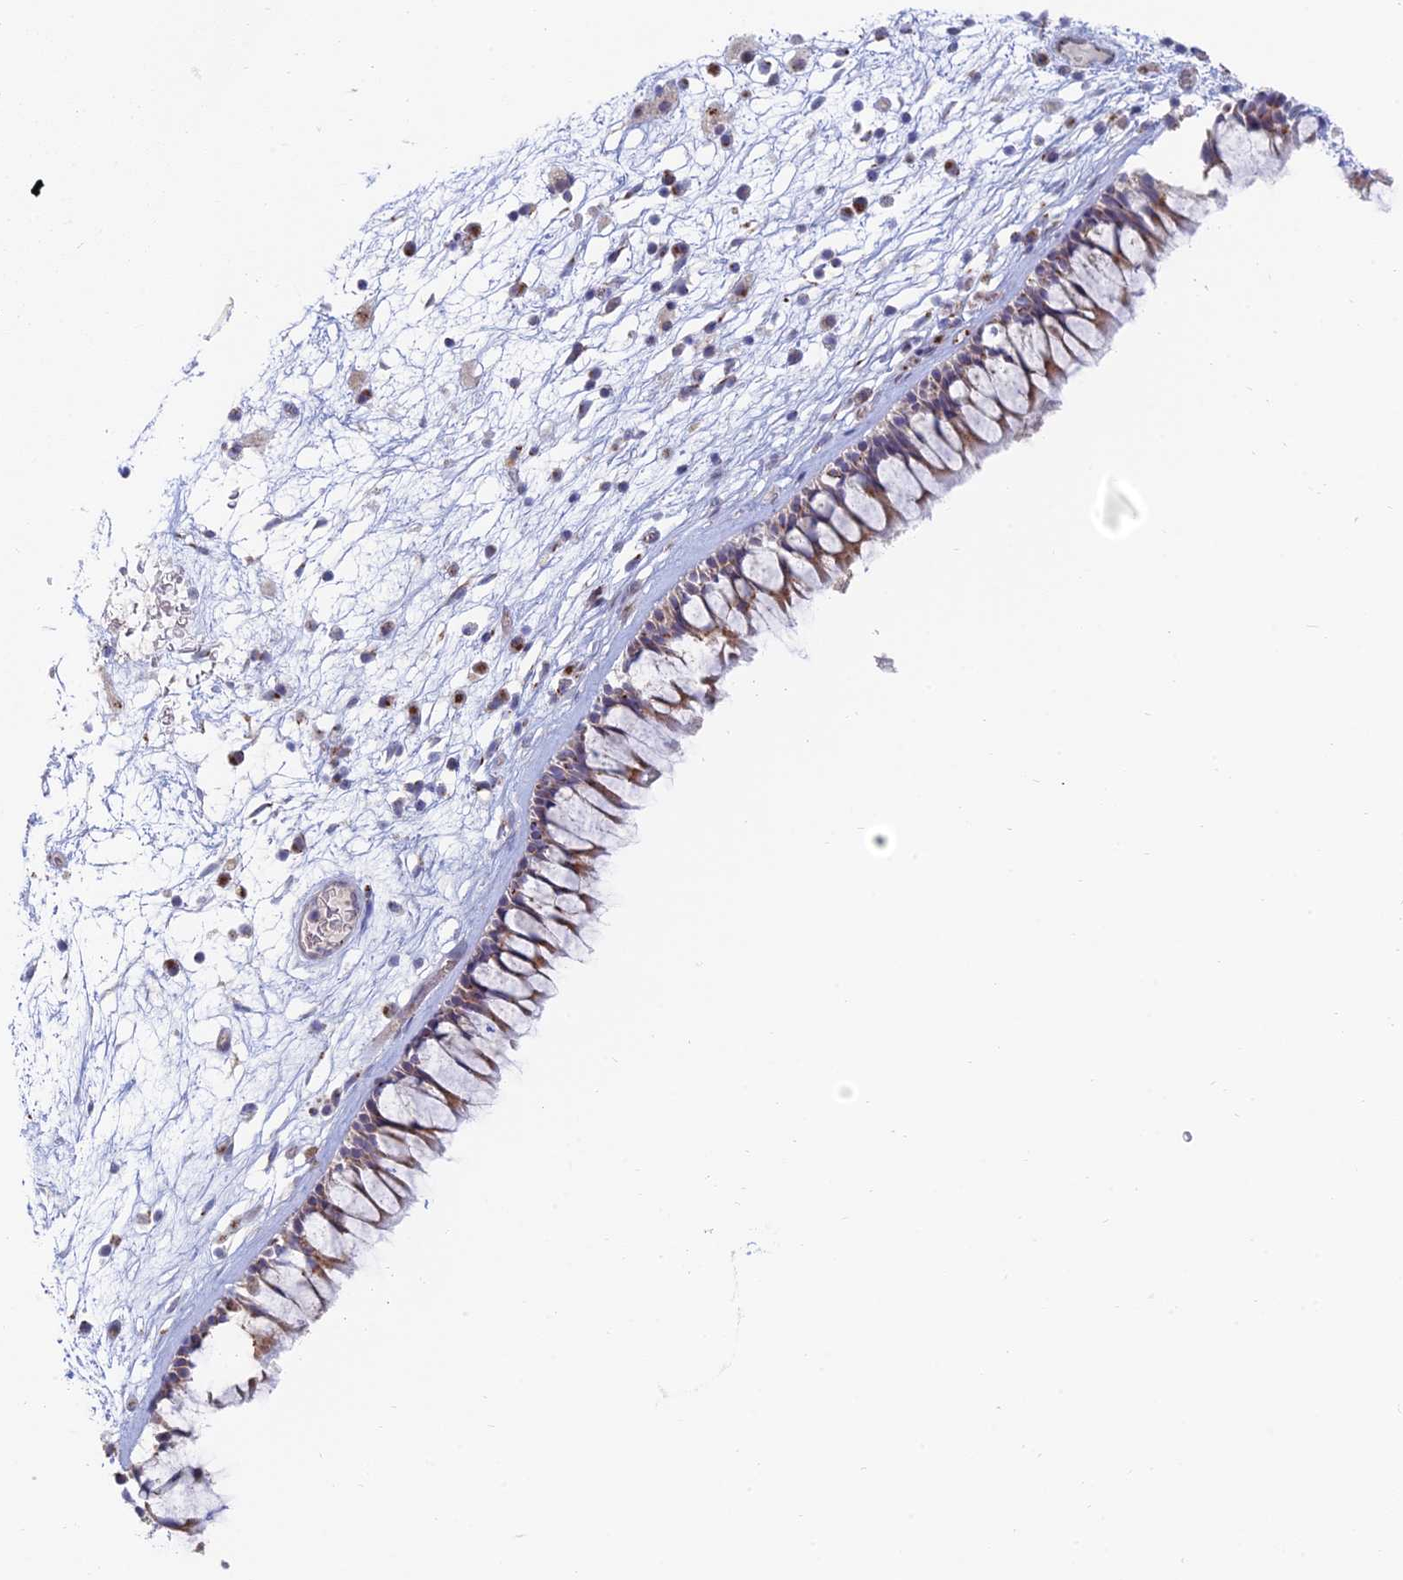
{"staining": {"intensity": "moderate", "quantity": "25%-75%", "location": "cytoplasmic/membranous"}, "tissue": "nasopharynx", "cell_type": "Respiratory epithelial cells", "image_type": "normal", "snomed": [{"axis": "morphology", "description": "Normal tissue, NOS"}, {"axis": "morphology", "description": "Inflammation, NOS"}, {"axis": "morphology", "description": "Malignant melanoma, Metastatic site"}, {"axis": "topography", "description": "Nasopharynx"}], "caption": "High-power microscopy captured an immunohistochemistry (IHC) micrograph of unremarkable nasopharynx, revealing moderate cytoplasmic/membranous staining in approximately 25%-75% of respiratory epithelial cells.", "gene": "ENSG00000267561", "patient": {"sex": "male", "age": 70}}